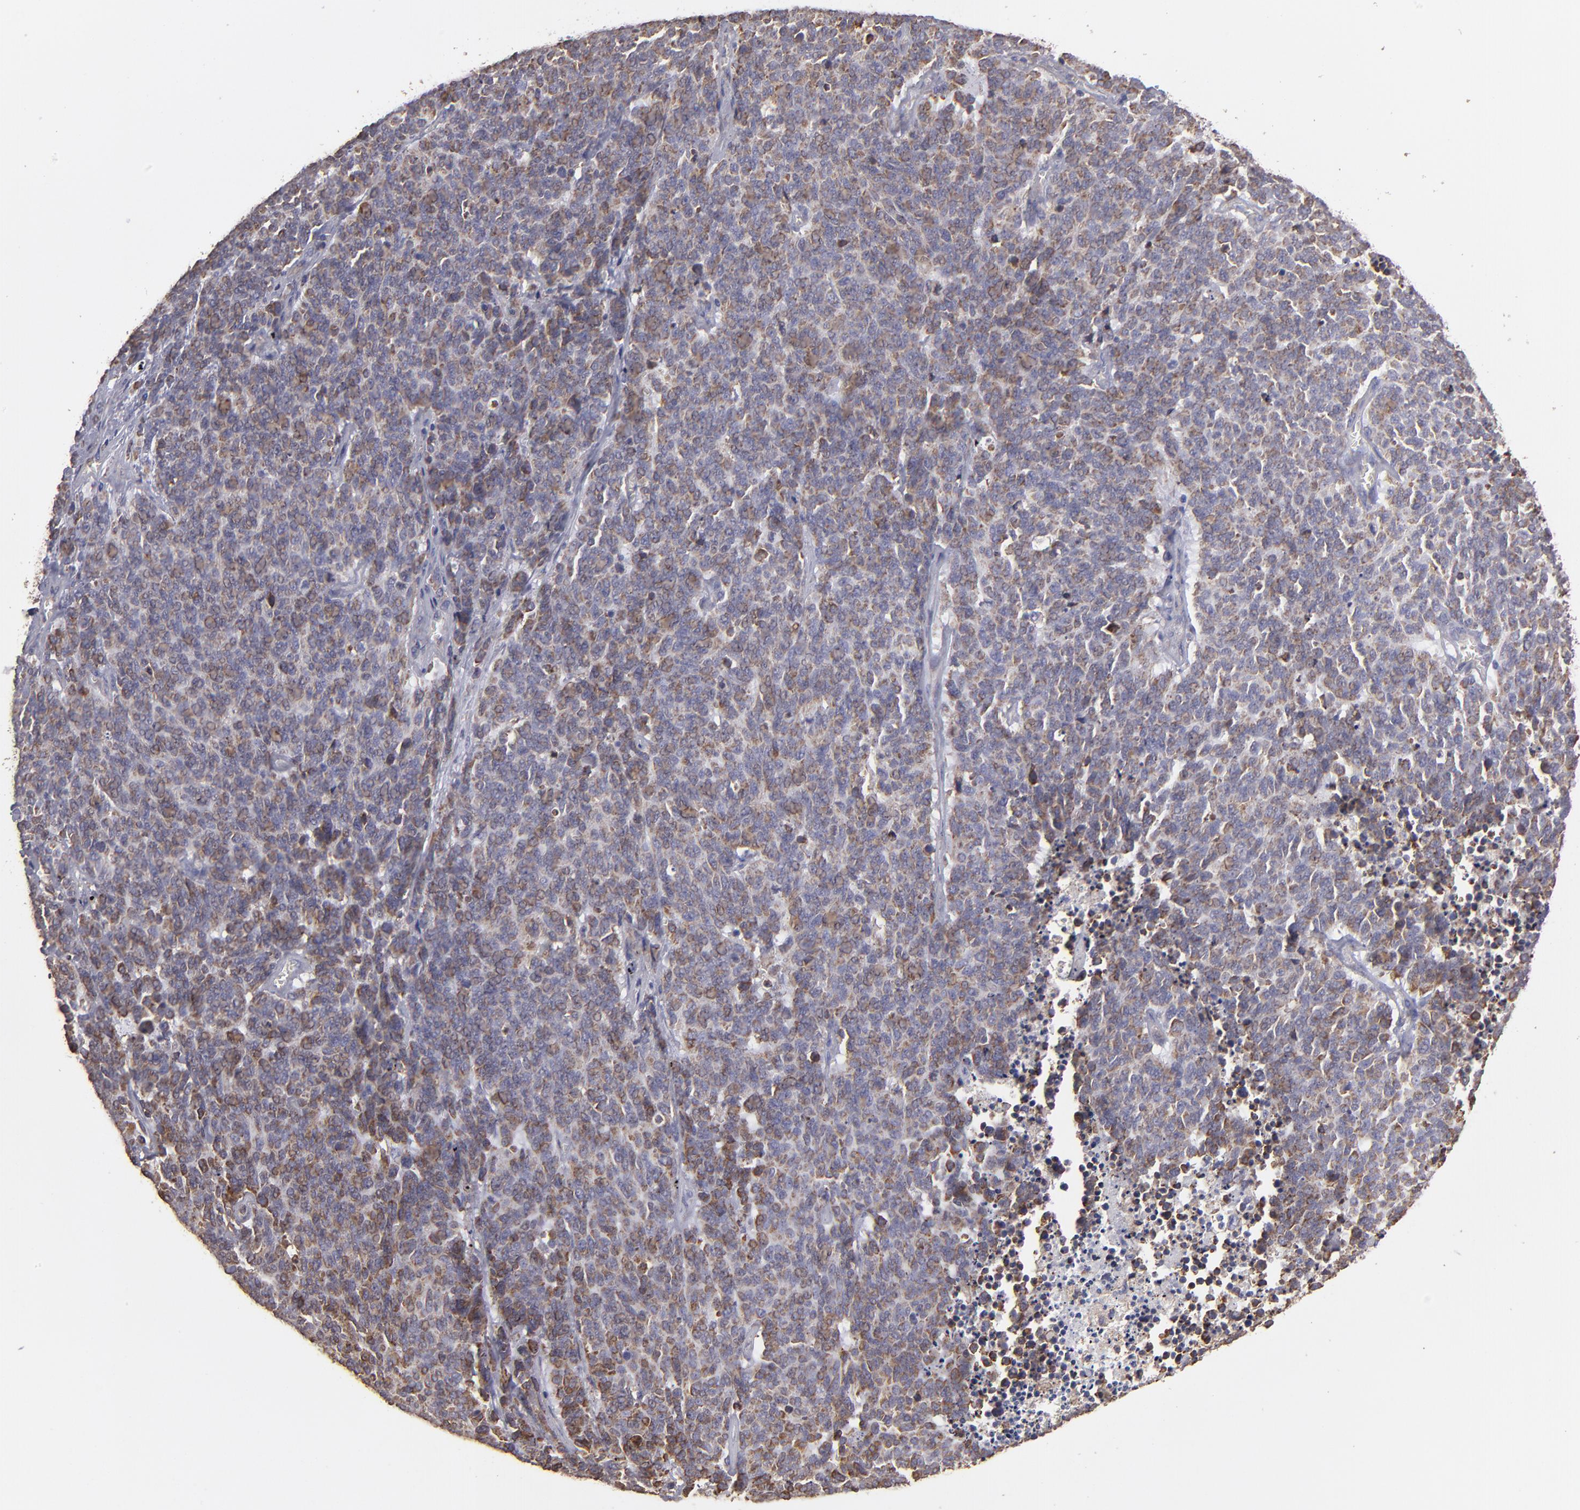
{"staining": {"intensity": "moderate", "quantity": "25%-75%", "location": "cytoplasmic/membranous"}, "tissue": "lung cancer", "cell_type": "Tumor cells", "image_type": "cancer", "snomed": [{"axis": "morphology", "description": "Neoplasm, malignant, NOS"}, {"axis": "topography", "description": "Lung"}], "caption": "A high-resolution micrograph shows immunohistochemistry (IHC) staining of lung cancer, which exhibits moderate cytoplasmic/membranous positivity in about 25%-75% of tumor cells.", "gene": "CALR", "patient": {"sex": "female", "age": 58}}